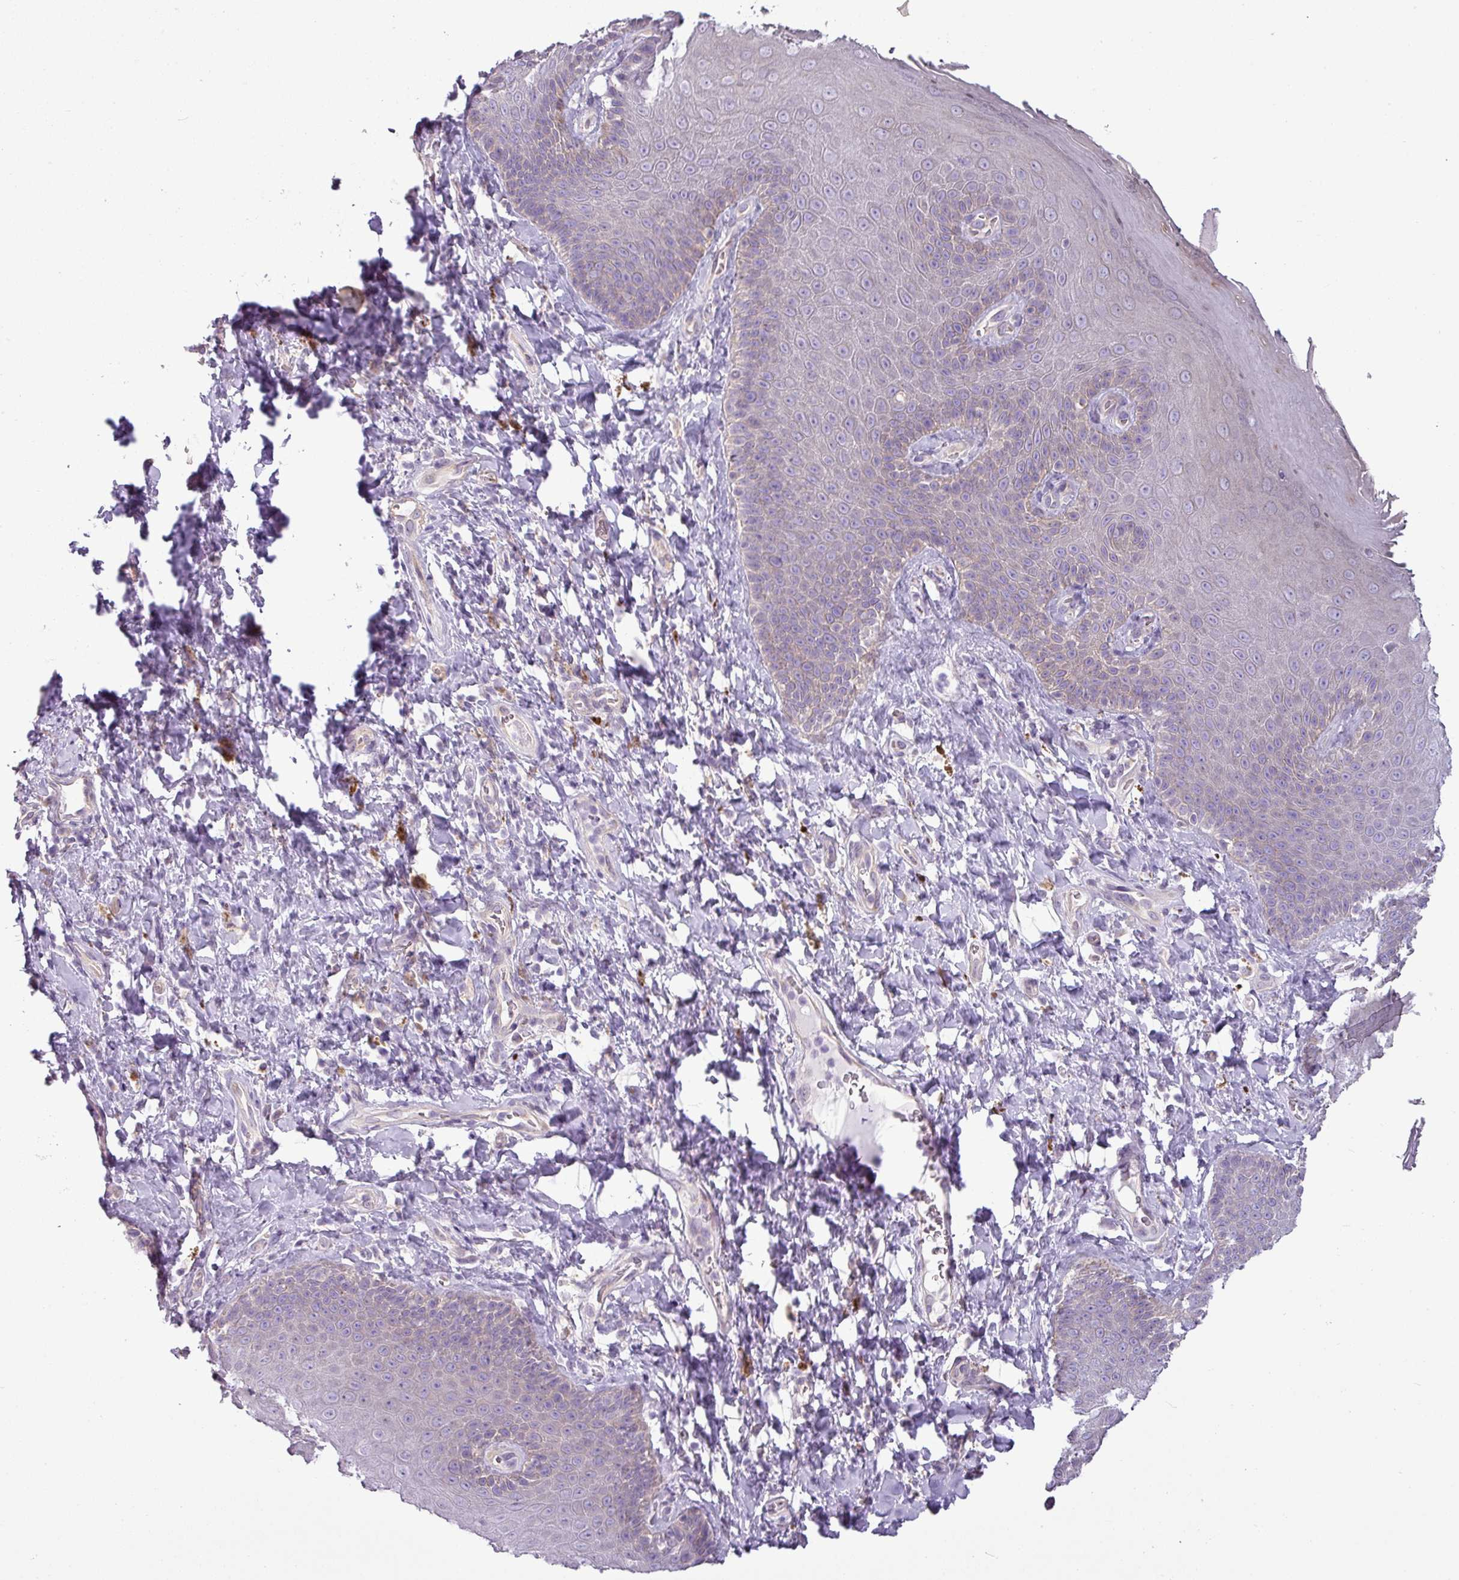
{"staining": {"intensity": "moderate", "quantity": "<25%", "location": "cytoplasmic/membranous"}, "tissue": "skin", "cell_type": "Epidermal cells", "image_type": "normal", "snomed": [{"axis": "morphology", "description": "Normal tissue, NOS"}, {"axis": "topography", "description": "Anal"}, {"axis": "topography", "description": "Peripheral nerve tissue"}], "caption": "The histopathology image displays staining of benign skin, revealing moderate cytoplasmic/membranous protein expression (brown color) within epidermal cells. (DAB IHC with brightfield microscopy, high magnification).", "gene": "TOR1AIP2", "patient": {"sex": "male", "age": 53}}